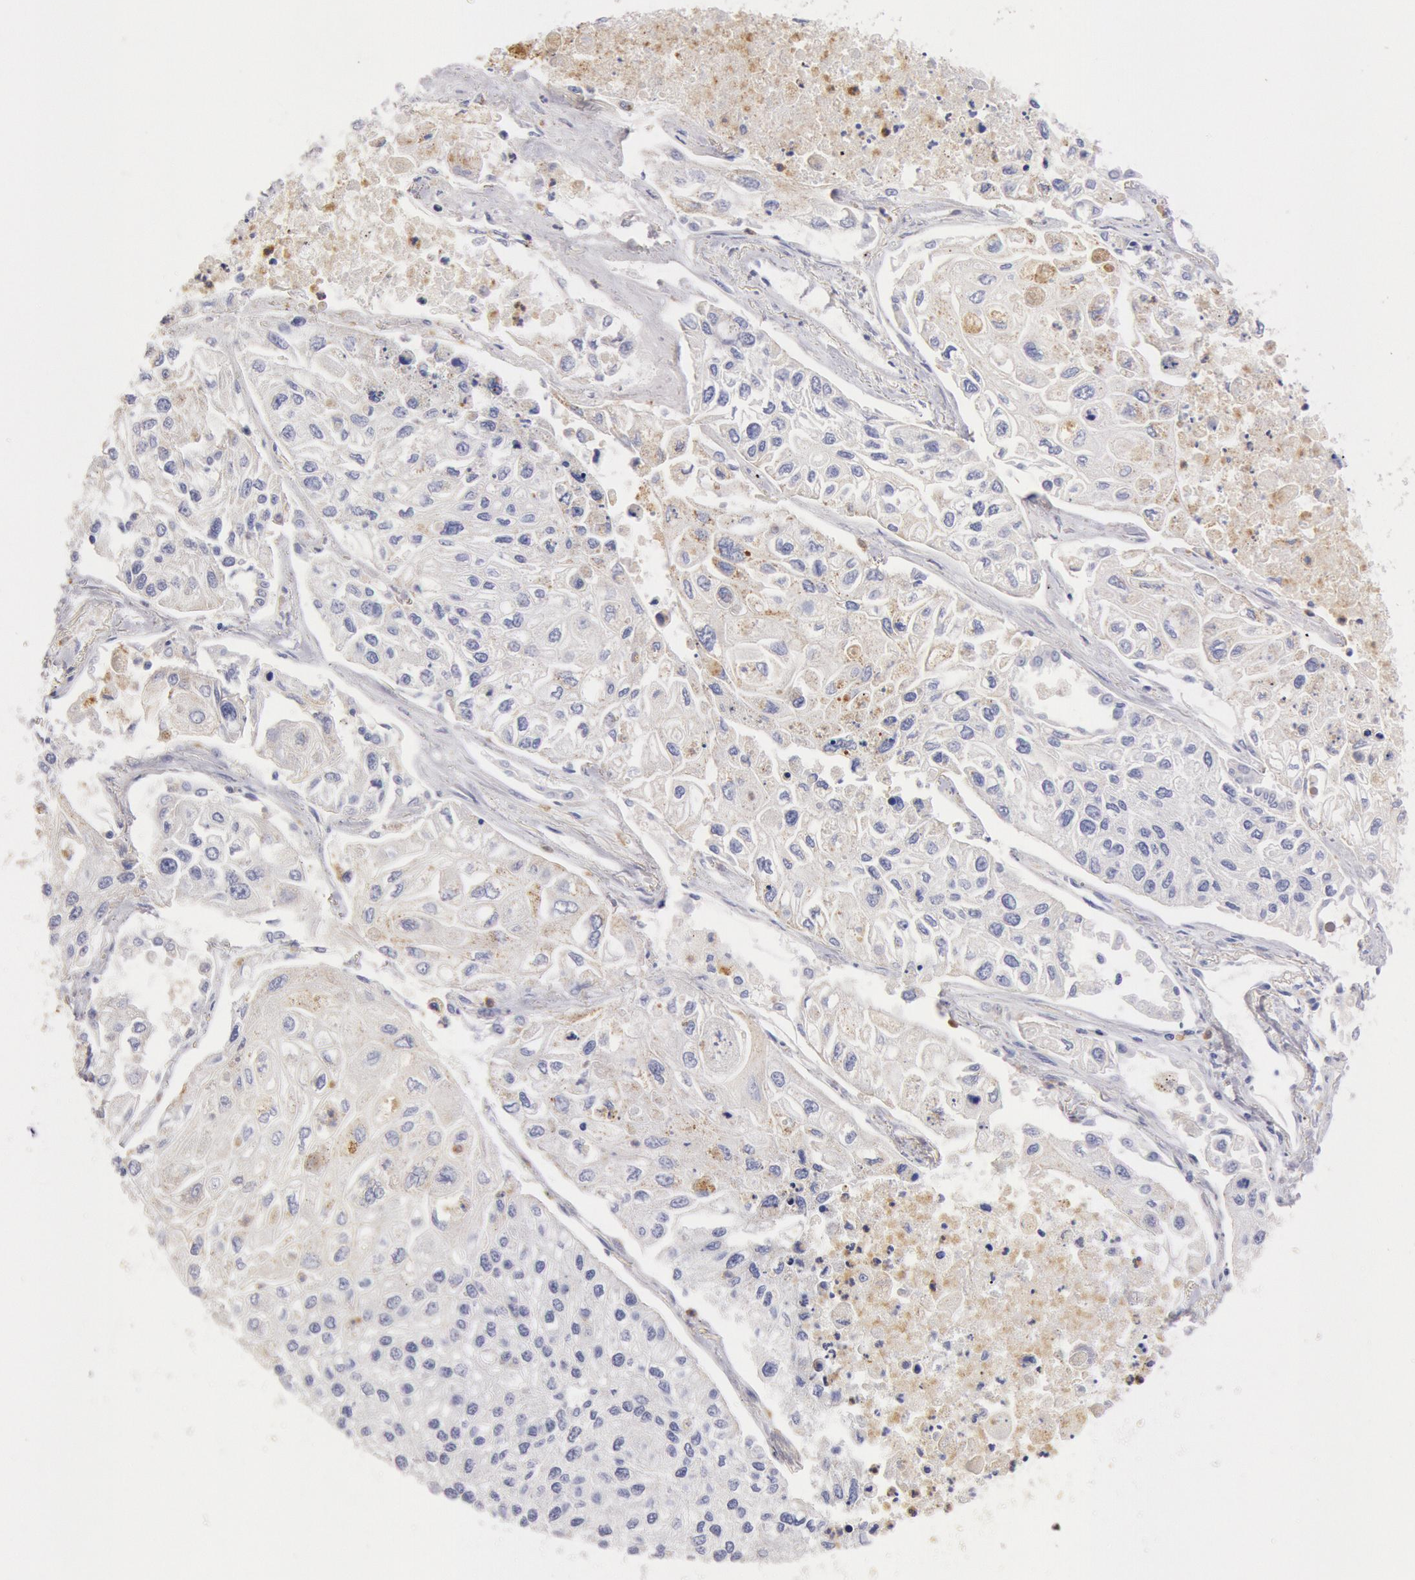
{"staining": {"intensity": "moderate", "quantity": "<25%", "location": "cytoplasmic/membranous"}, "tissue": "lung cancer", "cell_type": "Tumor cells", "image_type": "cancer", "snomed": [{"axis": "morphology", "description": "Squamous cell carcinoma, NOS"}, {"axis": "topography", "description": "Lung"}], "caption": "Immunohistochemical staining of lung squamous cell carcinoma shows low levels of moderate cytoplasmic/membranous expression in approximately <25% of tumor cells.", "gene": "TMED8", "patient": {"sex": "male", "age": 75}}